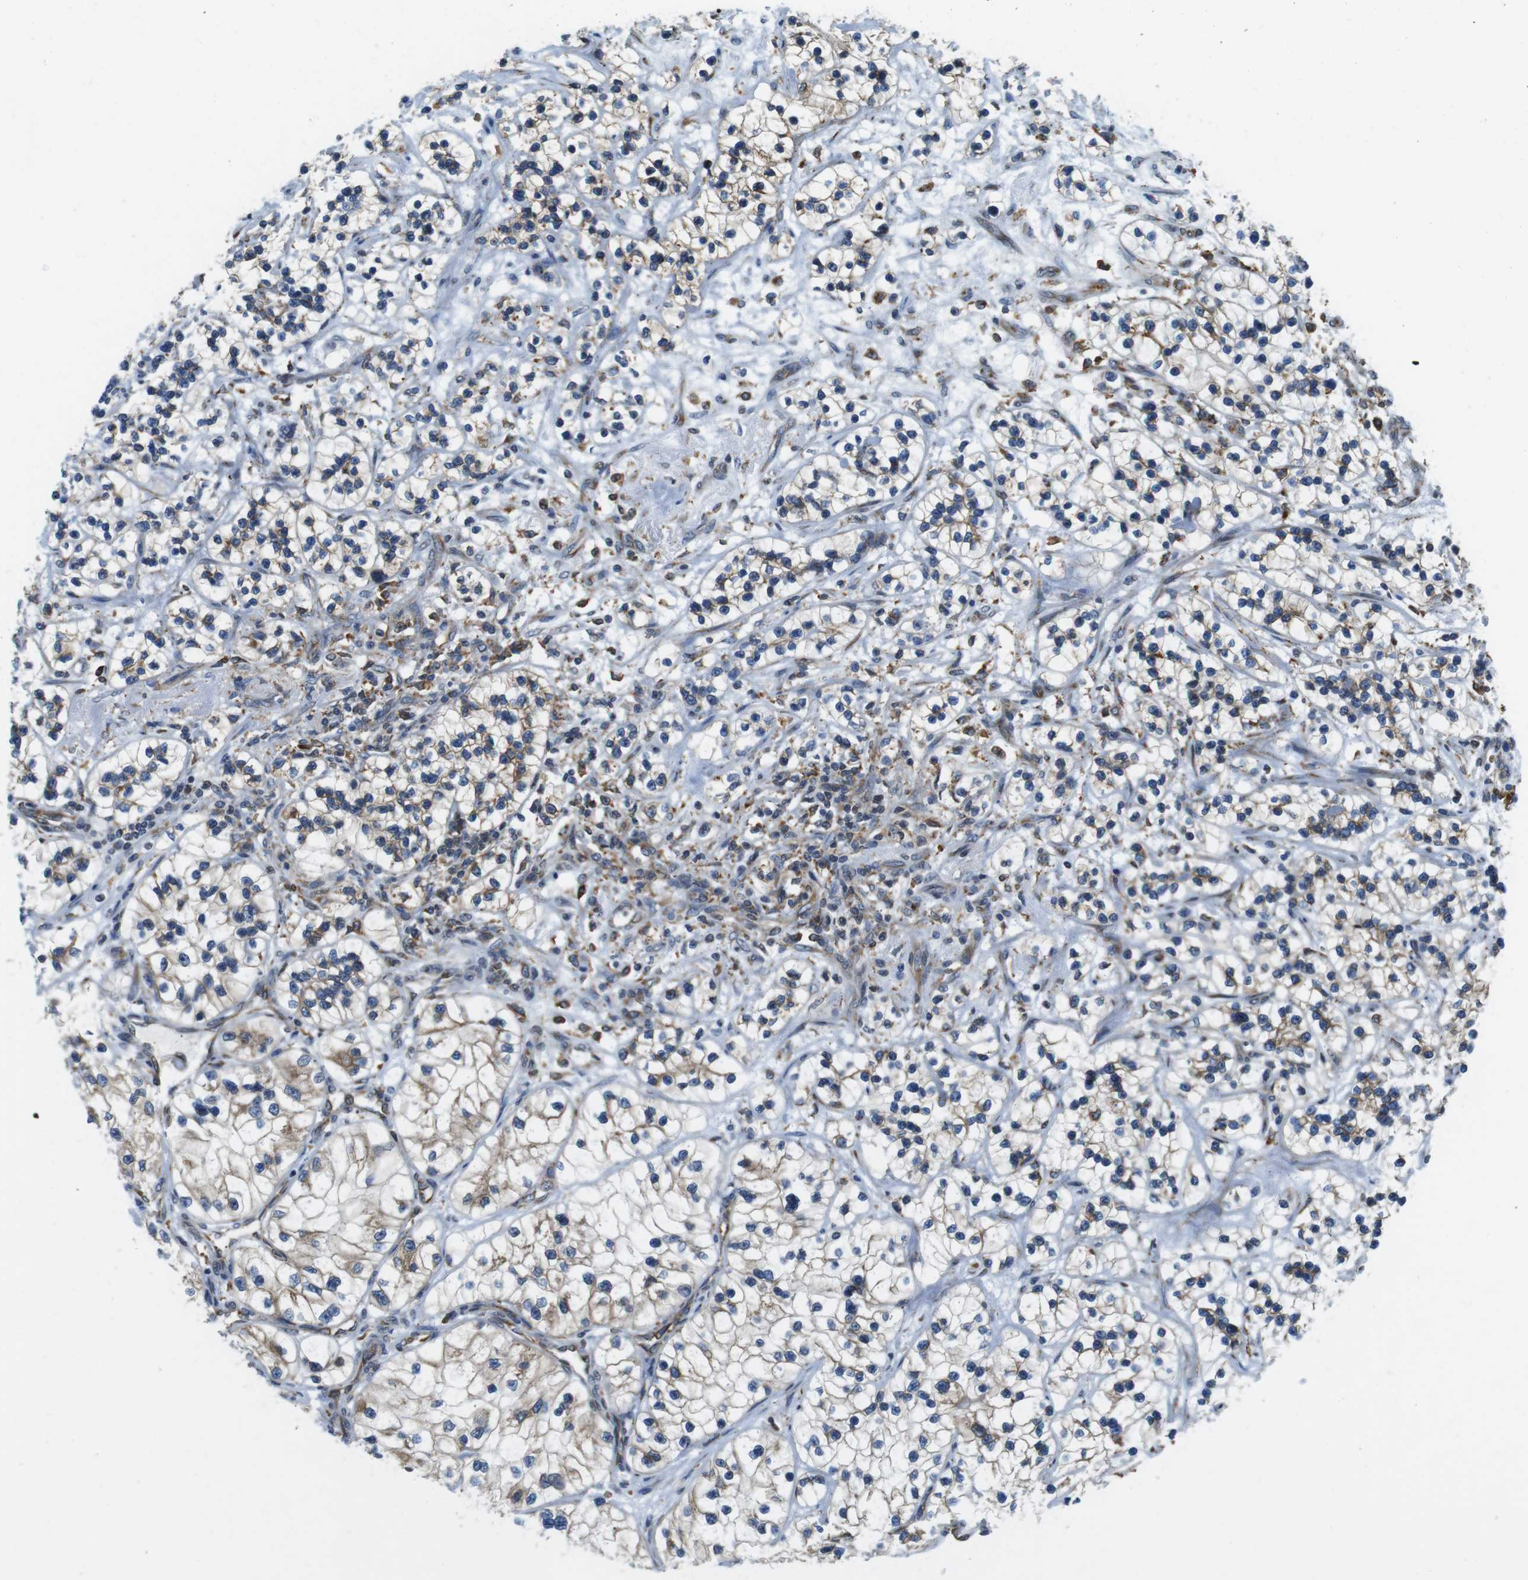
{"staining": {"intensity": "weak", "quantity": "25%-75%", "location": "cytoplasmic/membranous"}, "tissue": "renal cancer", "cell_type": "Tumor cells", "image_type": "cancer", "snomed": [{"axis": "morphology", "description": "Adenocarcinoma, NOS"}, {"axis": "topography", "description": "Kidney"}], "caption": "Protein expression analysis of human adenocarcinoma (renal) reveals weak cytoplasmic/membranous positivity in about 25%-75% of tumor cells.", "gene": "UGGT1", "patient": {"sex": "female", "age": 57}}